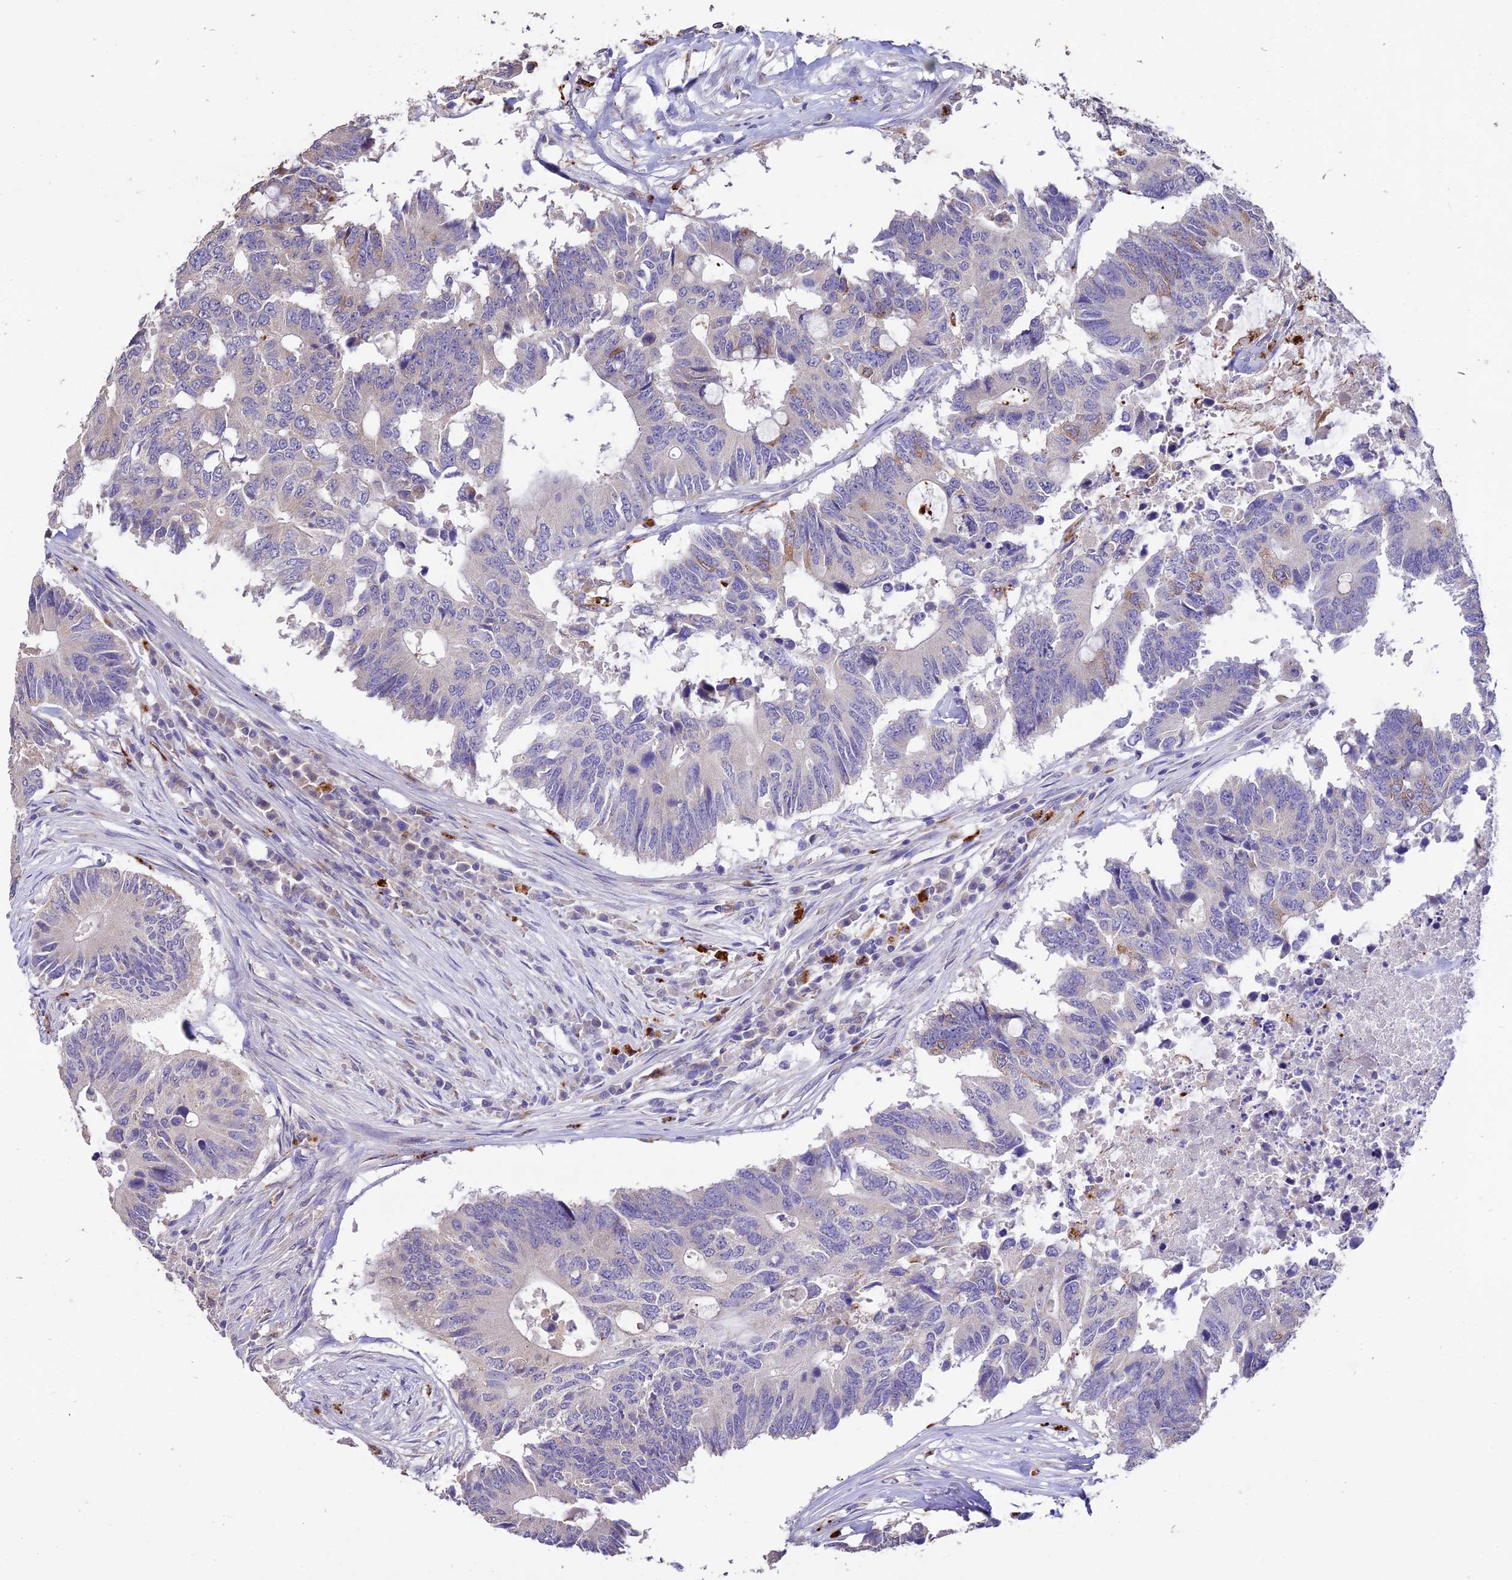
{"staining": {"intensity": "weak", "quantity": "<25%", "location": "cytoplasmic/membranous"}, "tissue": "colorectal cancer", "cell_type": "Tumor cells", "image_type": "cancer", "snomed": [{"axis": "morphology", "description": "Adenocarcinoma, NOS"}, {"axis": "topography", "description": "Colon"}], "caption": "A high-resolution photomicrograph shows immunohistochemistry staining of colorectal adenocarcinoma, which reveals no significant staining in tumor cells.", "gene": "SDHD", "patient": {"sex": "male", "age": 71}}